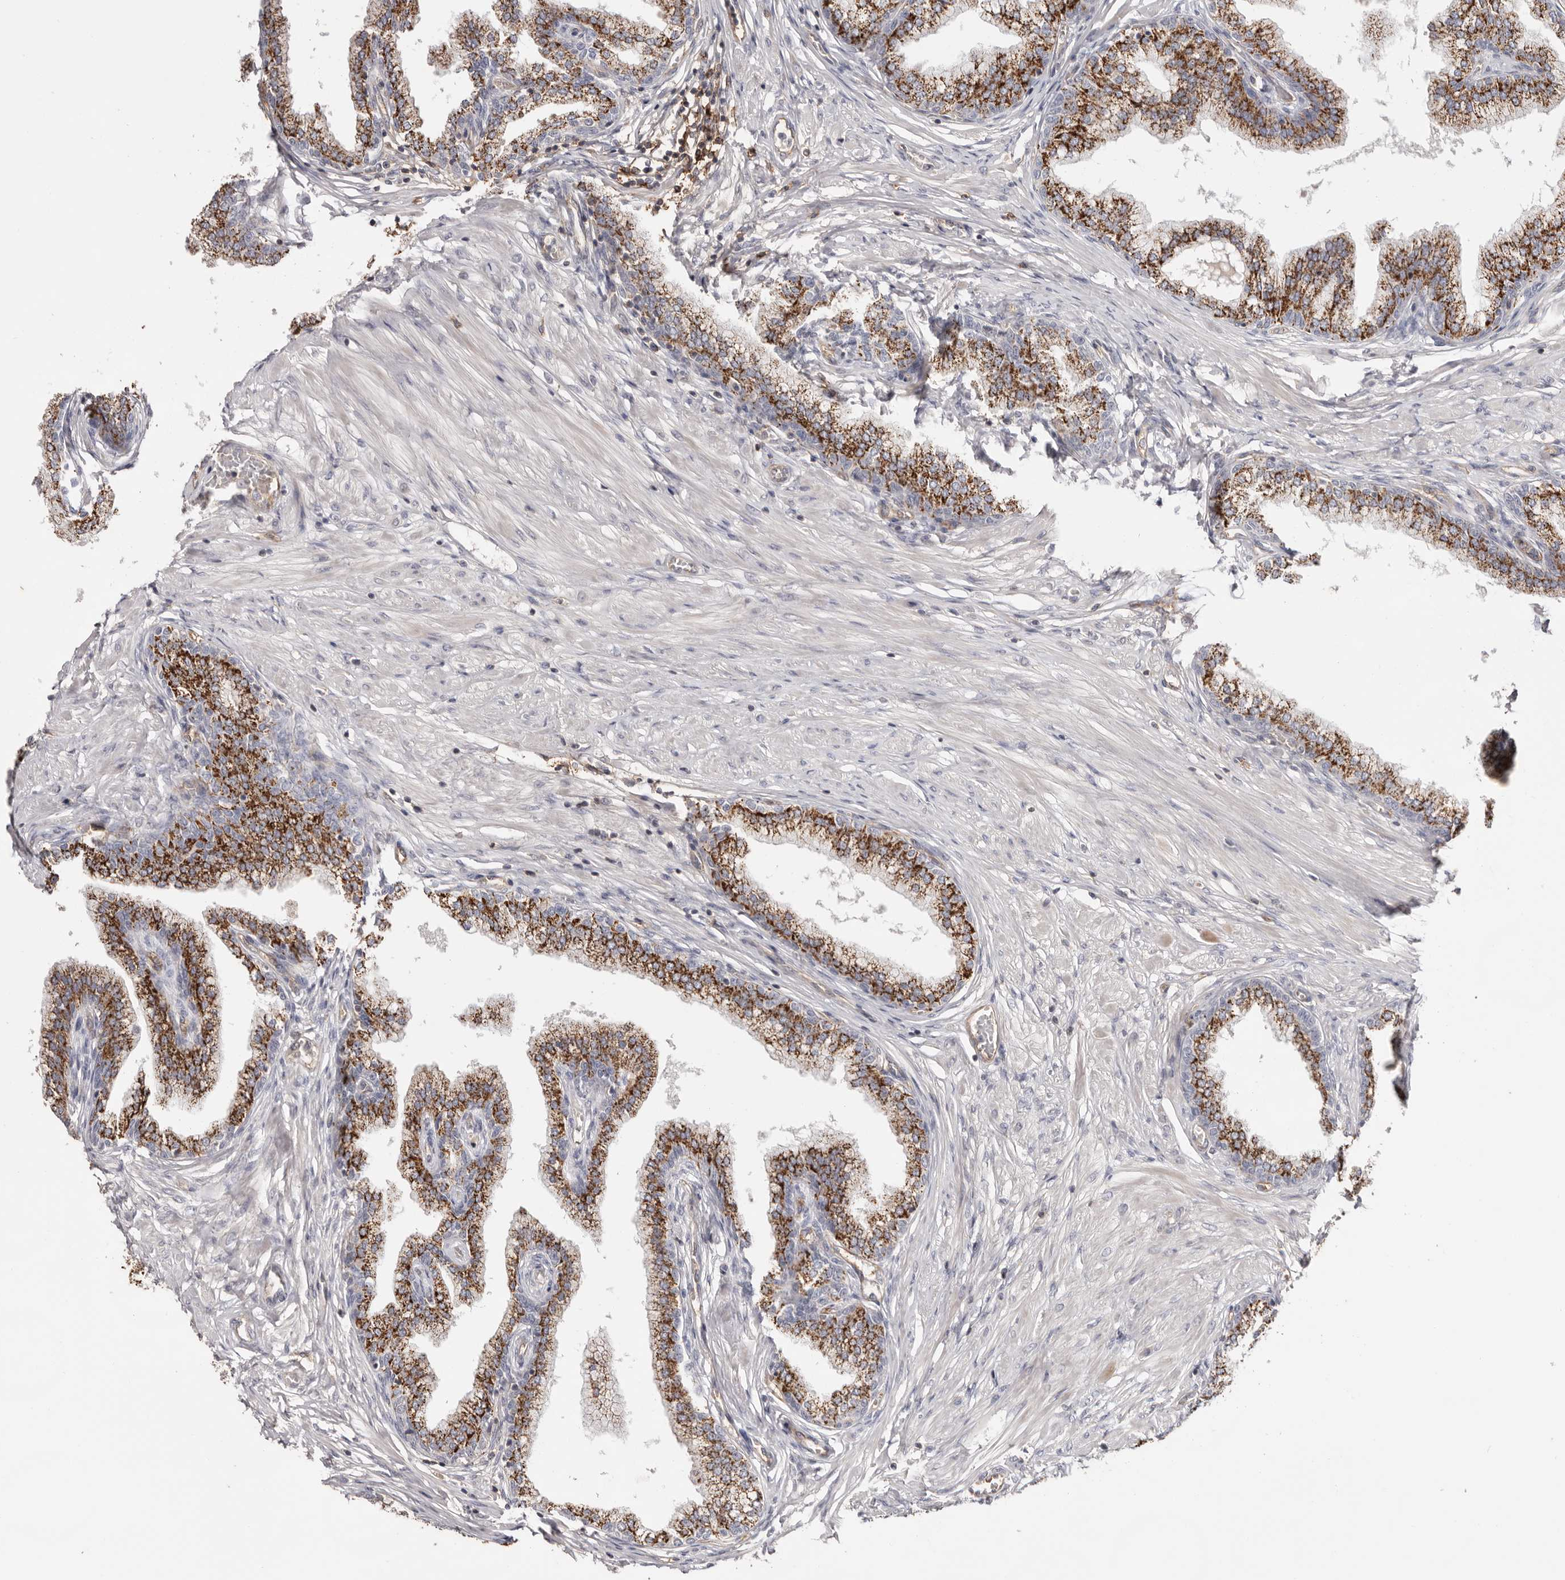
{"staining": {"intensity": "strong", "quantity": ">75%", "location": "cytoplasmic/membranous"}, "tissue": "prostate", "cell_type": "Glandular cells", "image_type": "normal", "snomed": [{"axis": "morphology", "description": "Normal tissue, NOS"}, {"axis": "morphology", "description": "Urothelial carcinoma, Low grade"}, {"axis": "topography", "description": "Urinary bladder"}, {"axis": "topography", "description": "Prostate"}], "caption": "Protein expression by immunohistochemistry exhibits strong cytoplasmic/membranous positivity in approximately >75% of glandular cells in benign prostate.", "gene": "MMACHC", "patient": {"sex": "male", "age": 60}}